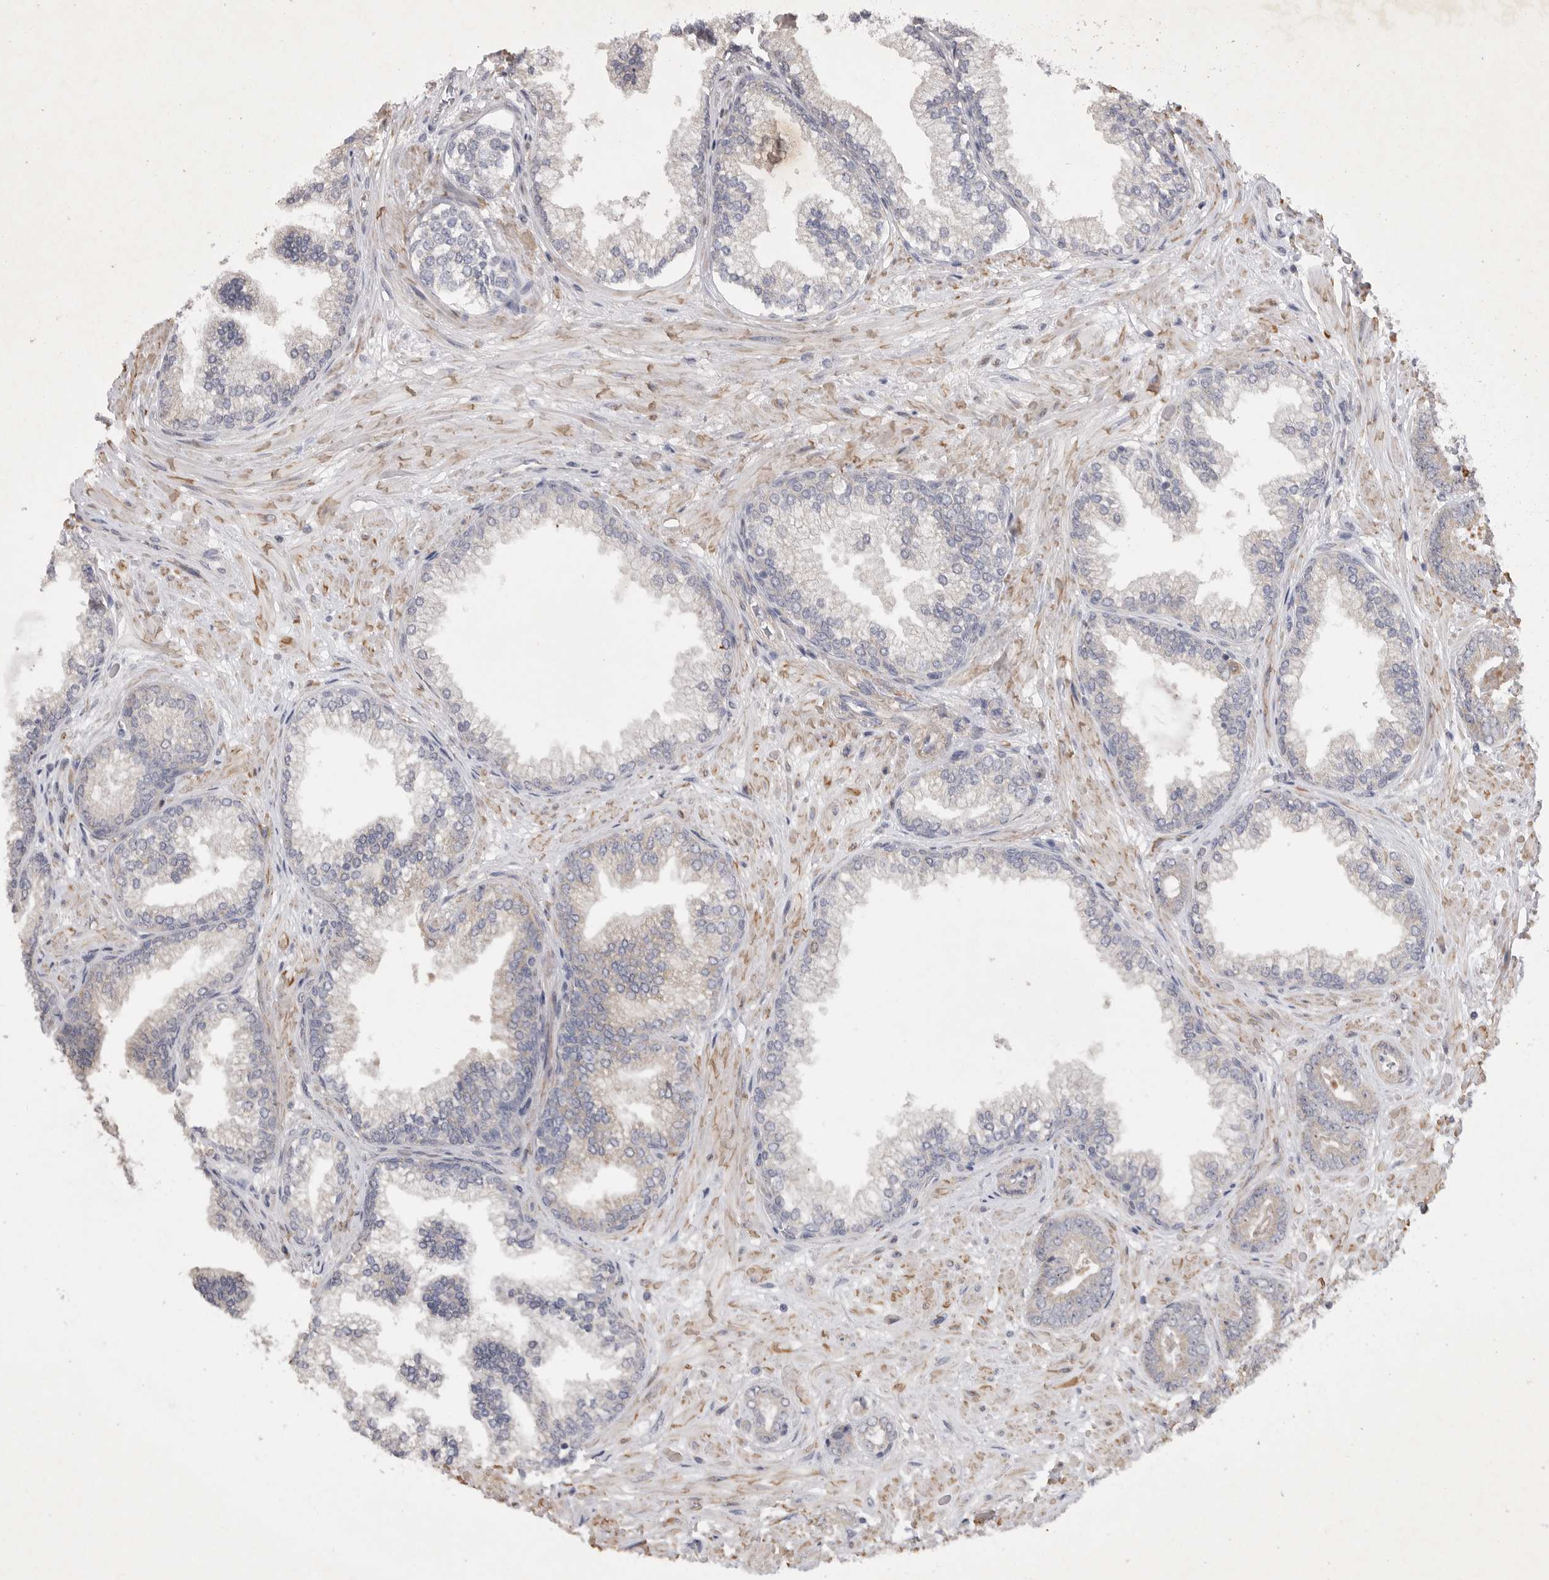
{"staining": {"intensity": "negative", "quantity": "none", "location": "none"}, "tissue": "prostate cancer", "cell_type": "Tumor cells", "image_type": "cancer", "snomed": [{"axis": "morphology", "description": "Adenocarcinoma, Low grade"}, {"axis": "topography", "description": "Prostate"}], "caption": "Immunohistochemical staining of prostate adenocarcinoma (low-grade) demonstrates no significant staining in tumor cells.", "gene": "EDEM3", "patient": {"sex": "male", "age": 71}}